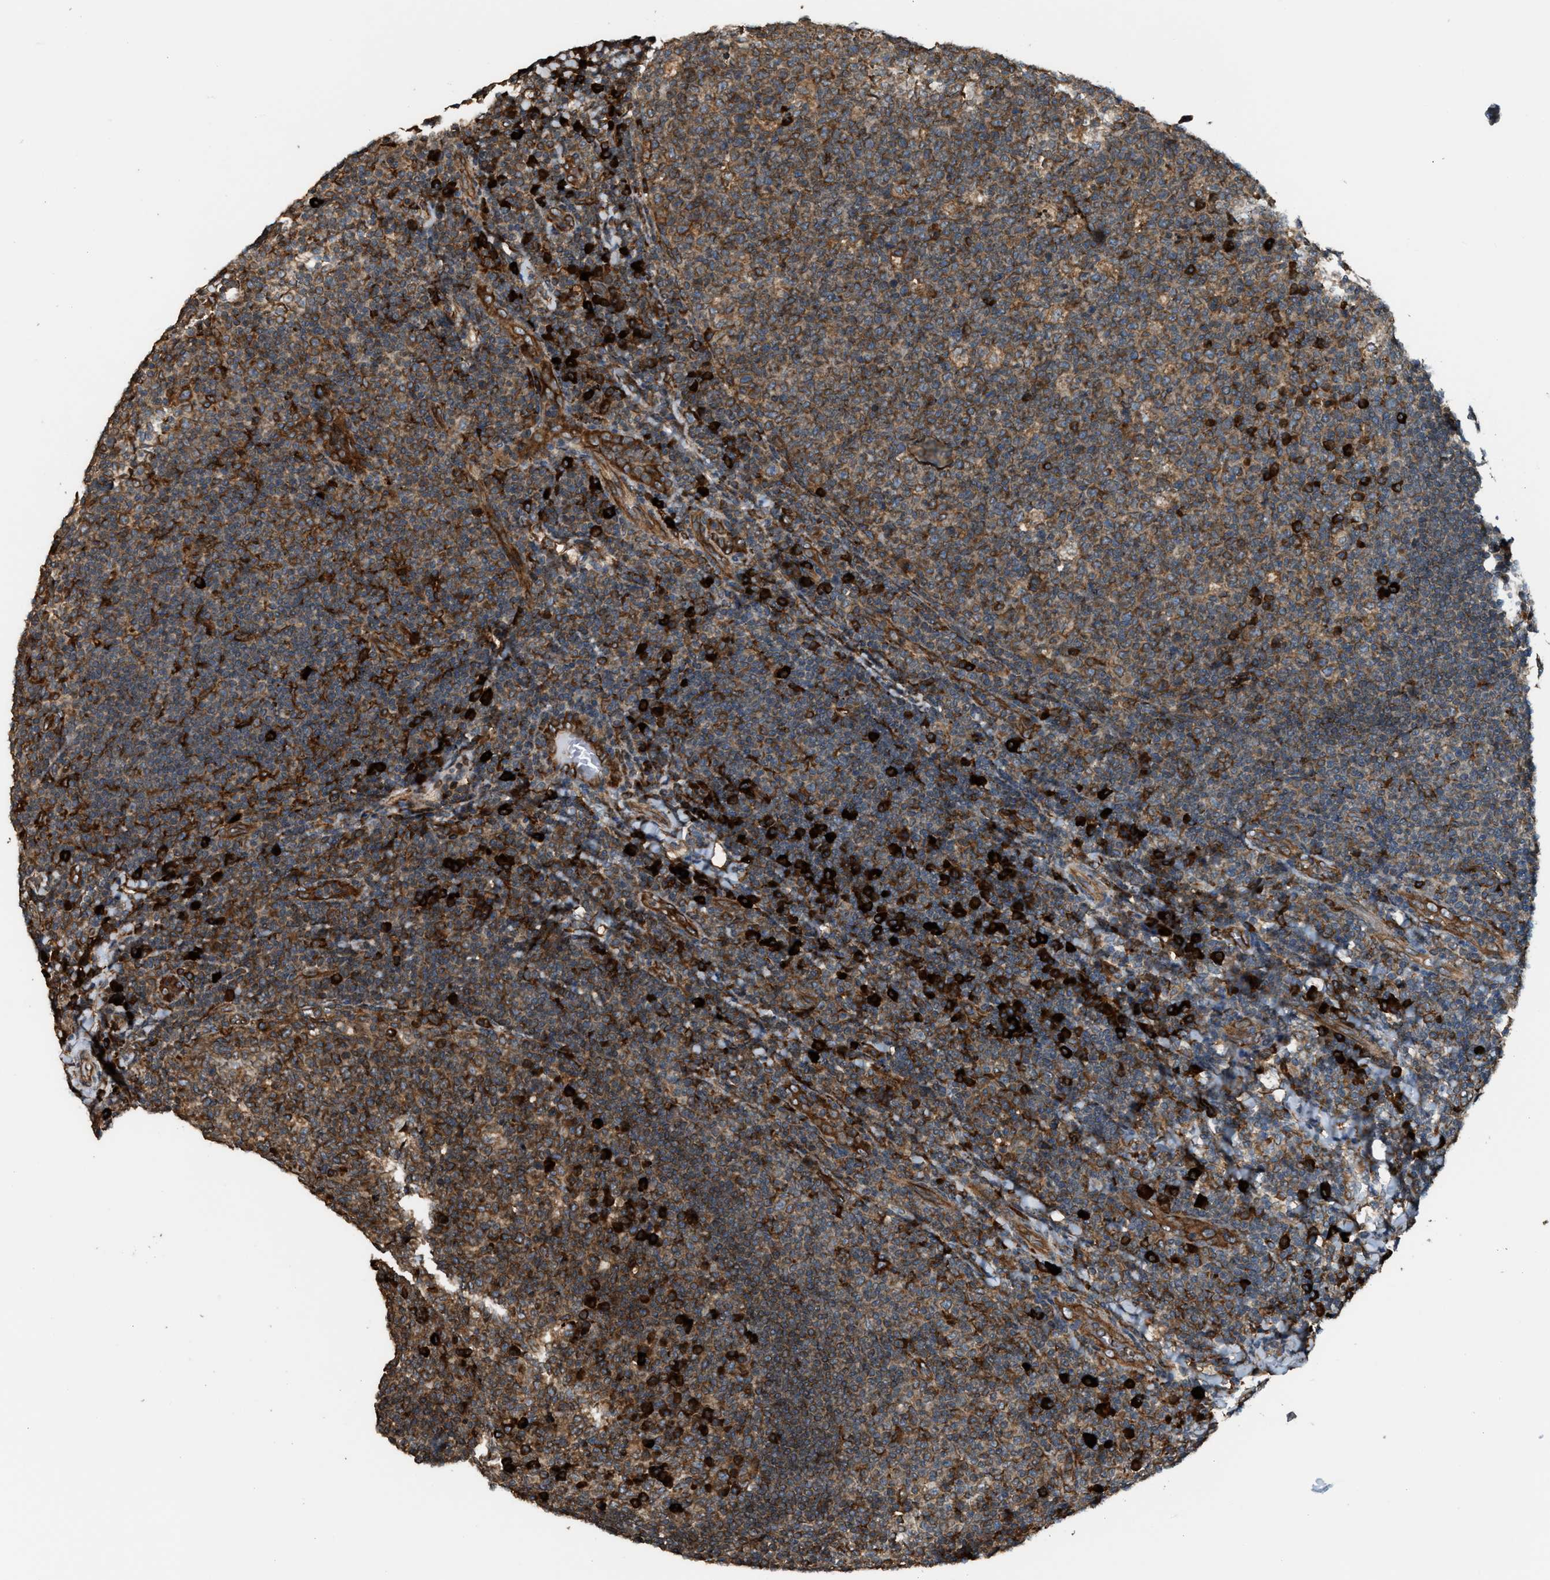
{"staining": {"intensity": "strong", "quantity": ">75%", "location": "cytoplasmic/membranous"}, "tissue": "tonsil", "cell_type": "Germinal center cells", "image_type": "normal", "snomed": [{"axis": "morphology", "description": "Normal tissue, NOS"}, {"axis": "topography", "description": "Tonsil"}], "caption": "Immunohistochemistry (IHC) (DAB) staining of benign human tonsil demonstrates strong cytoplasmic/membranous protein expression in approximately >75% of germinal center cells.", "gene": "BAIAP2L1", "patient": {"sex": "male", "age": 17}}